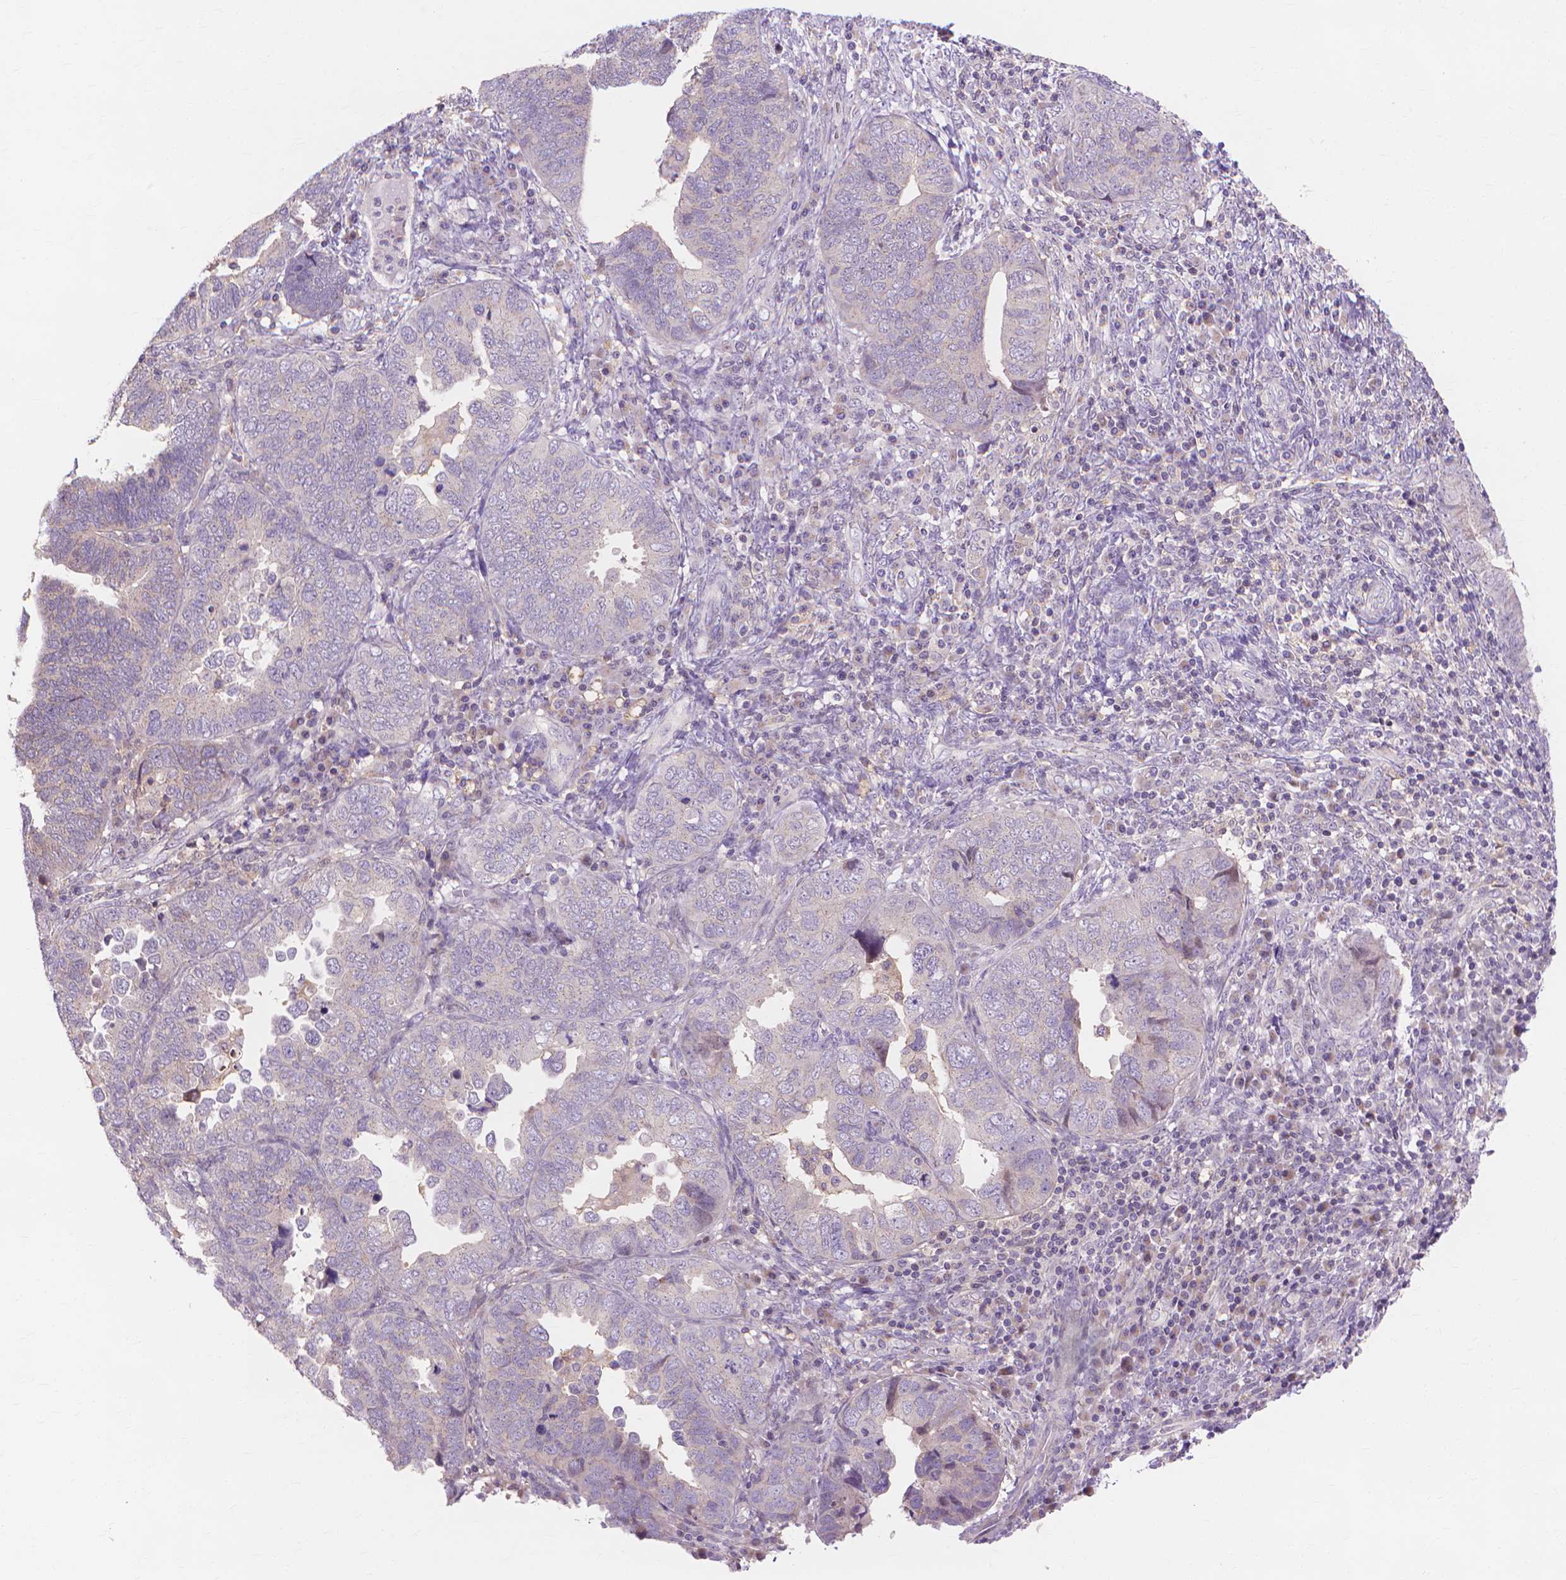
{"staining": {"intensity": "negative", "quantity": "none", "location": "none"}, "tissue": "endometrial cancer", "cell_type": "Tumor cells", "image_type": "cancer", "snomed": [{"axis": "morphology", "description": "Adenocarcinoma, NOS"}, {"axis": "topography", "description": "Endometrium"}], "caption": "Immunohistochemistry (IHC) micrograph of endometrial cancer stained for a protein (brown), which exhibits no staining in tumor cells.", "gene": "PRDM13", "patient": {"sex": "female", "age": 79}}